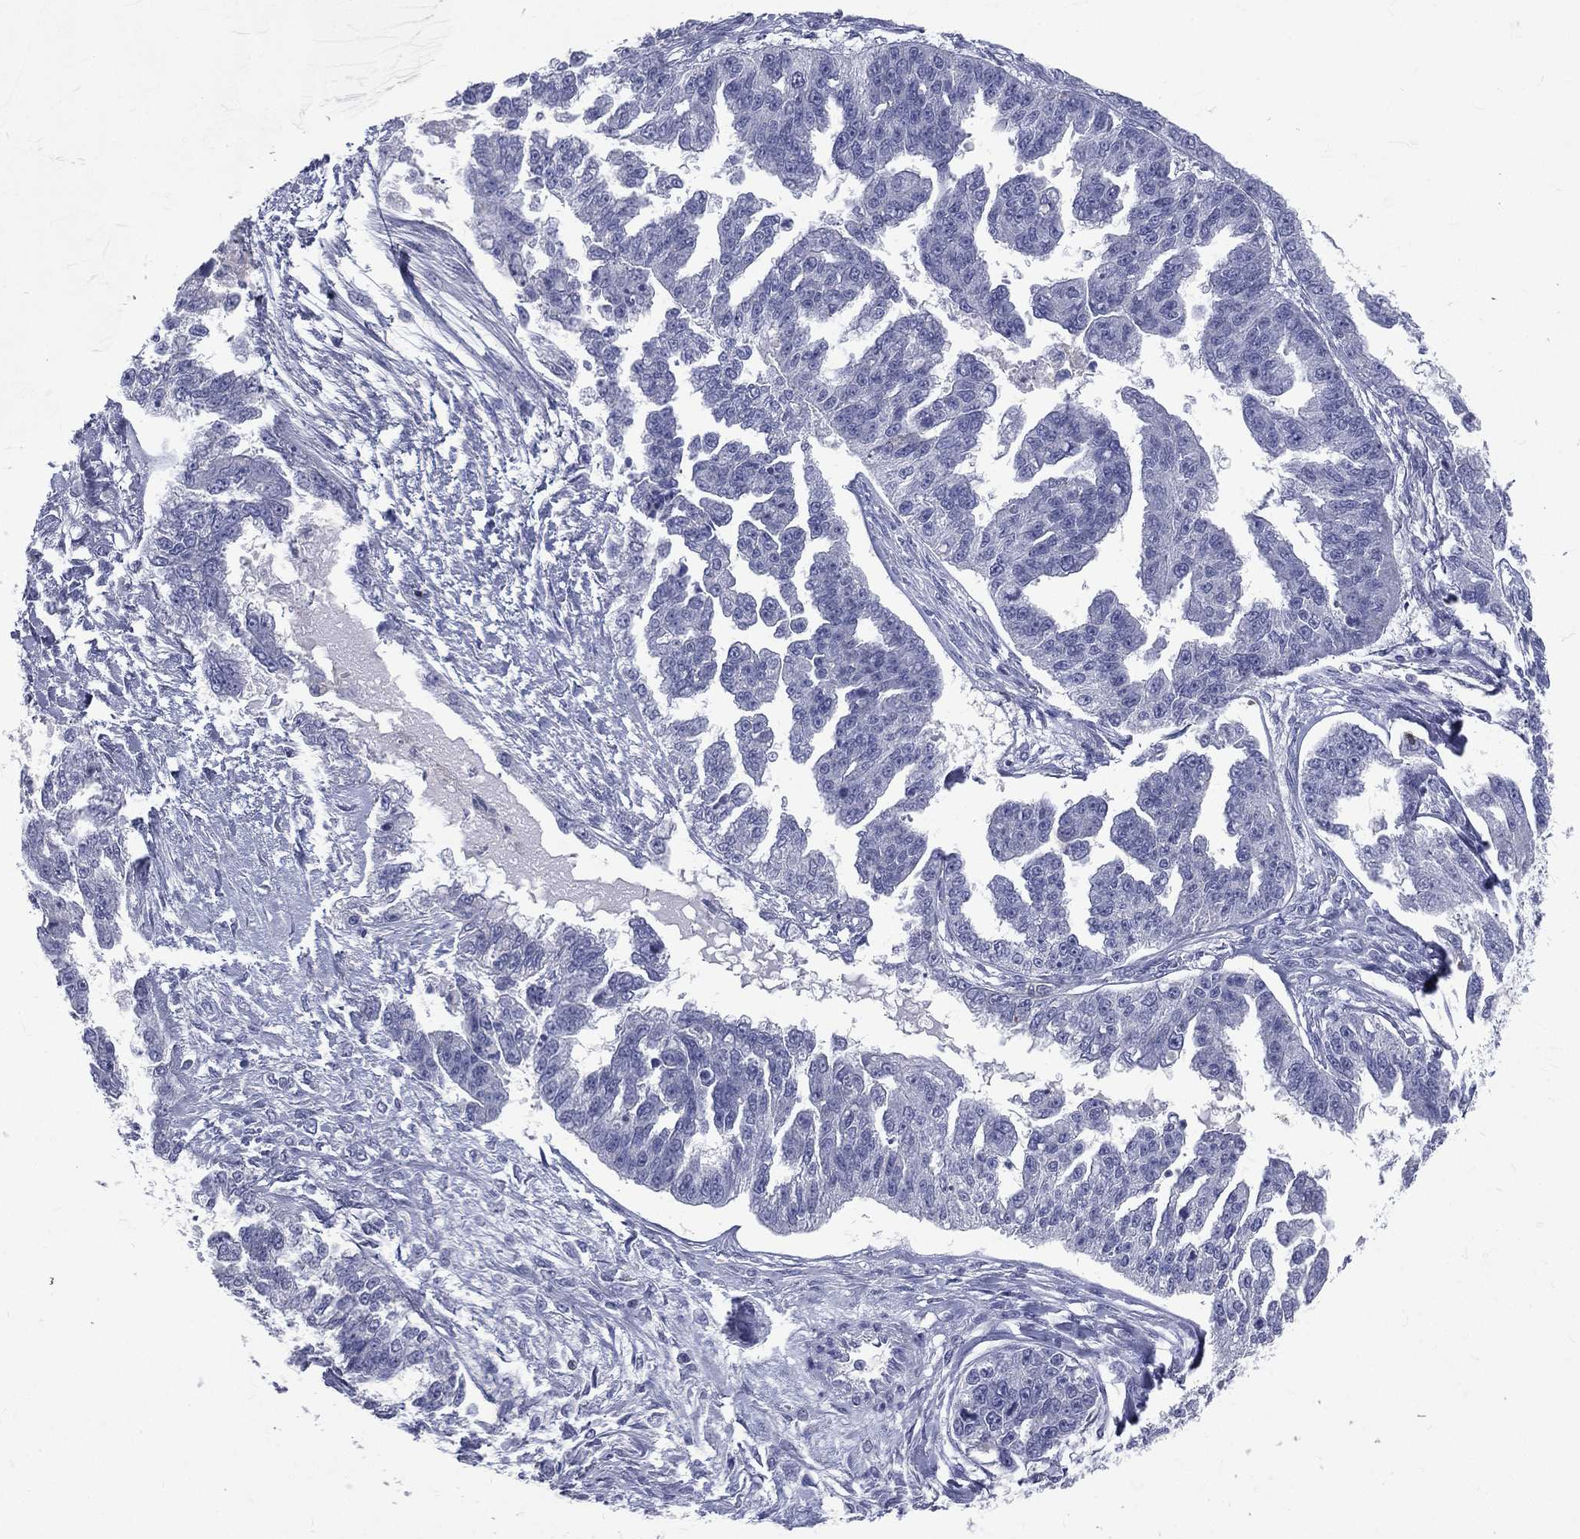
{"staining": {"intensity": "negative", "quantity": "none", "location": "none"}, "tissue": "ovarian cancer", "cell_type": "Tumor cells", "image_type": "cancer", "snomed": [{"axis": "morphology", "description": "Cystadenocarcinoma, serous, NOS"}, {"axis": "topography", "description": "Ovary"}], "caption": "Tumor cells show no significant protein staining in ovarian serous cystadenocarcinoma.", "gene": "CTSW", "patient": {"sex": "female", "age": 58}}